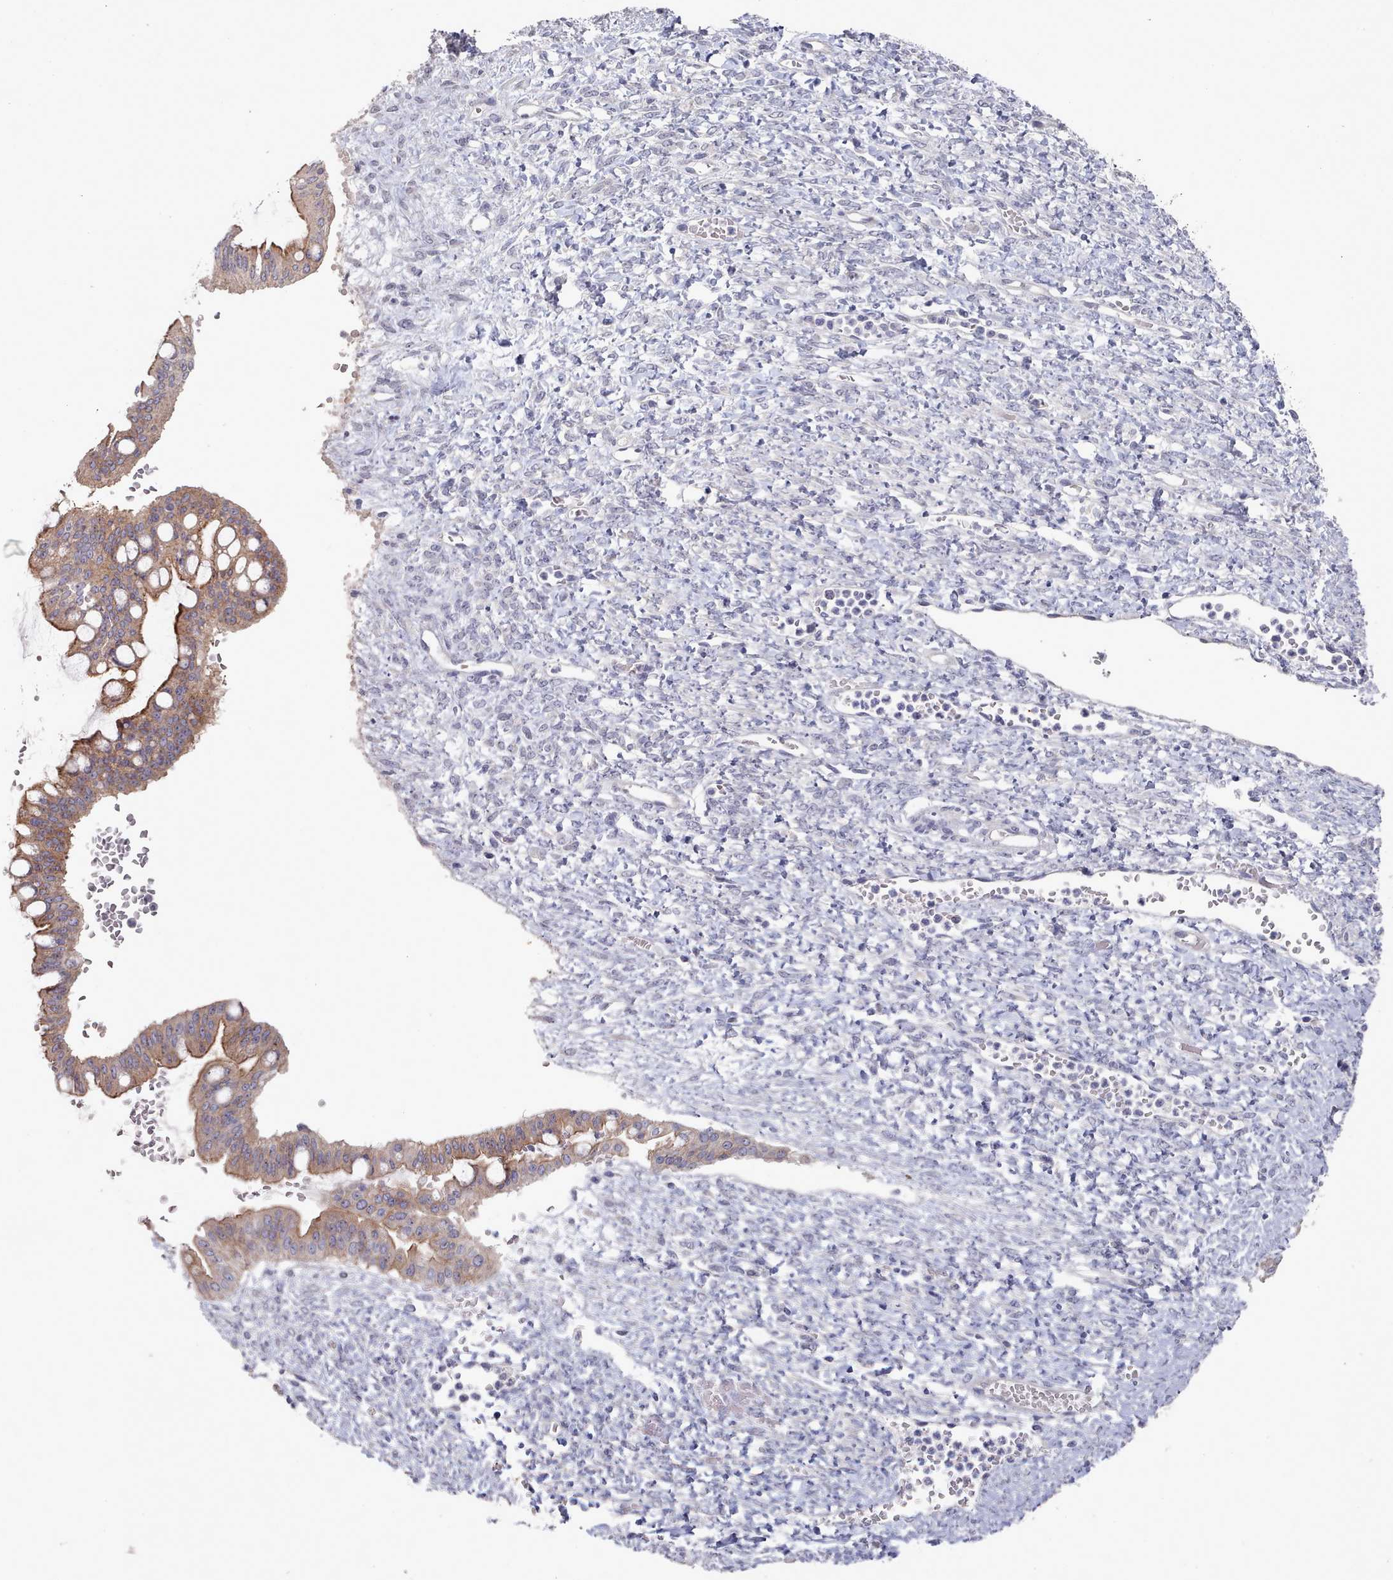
{"staining": {"intensity": "moderate", "quantity": ">75%", "location": "cytoplasmic/membranous"}, "tissue": "ovarian cancer", "cell_type": "Tumor cells", "image_type": "cancer", "snomed": [{"axis": "morphology", "description": "Cystadenocarcinoma, mucinous, NOS"}, {"axis": "topography", "description": "Ovary"}], "caption": "Immunohistochemistry (DAB (3,3'-diaminobenzidine)) staining of human mucinous cystadenocarcinoma (ovarian) reveals moderate cytoplasmic/membranous protein staining in about >75% of tumor cells.", "gene": "PROM2", "patient": {"sex": "female", "age": 73}}